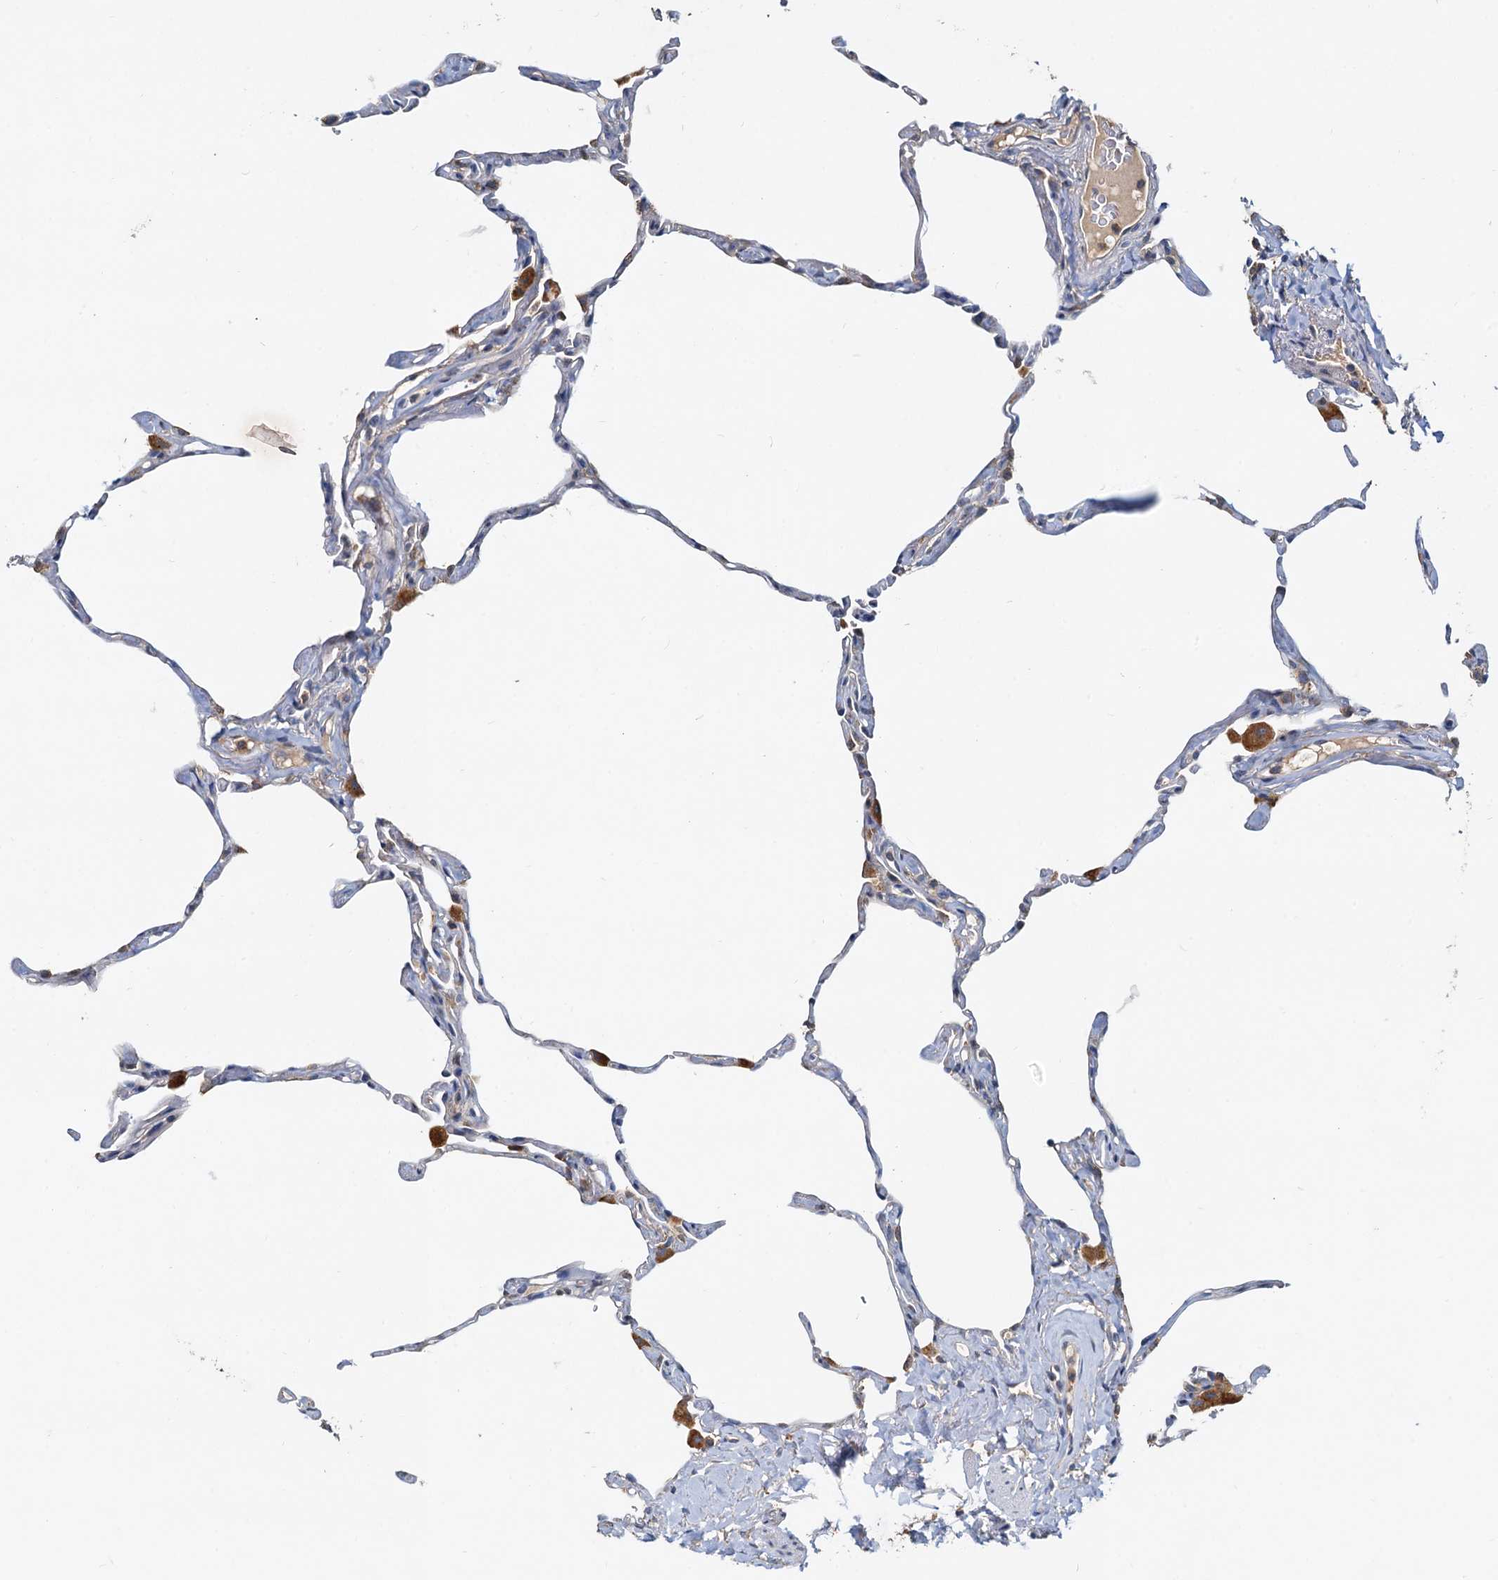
{"staining": {"intensity": "negative", "quantity": "none", "location": "none"}, "tissue": "lung", "cell_type": "Alveolar cells", "image_type": "normal", "snomed": [{"axis": "morphology", "description": "Normal tissue, NOS"}, {"axis": "topography", "description": "Lung"}], "caption": "Image shows no significant protein expression in alveolar cells of normal lung.", "gene": "TOLLIP", "patient": {"sex": "male", "age": 65}}